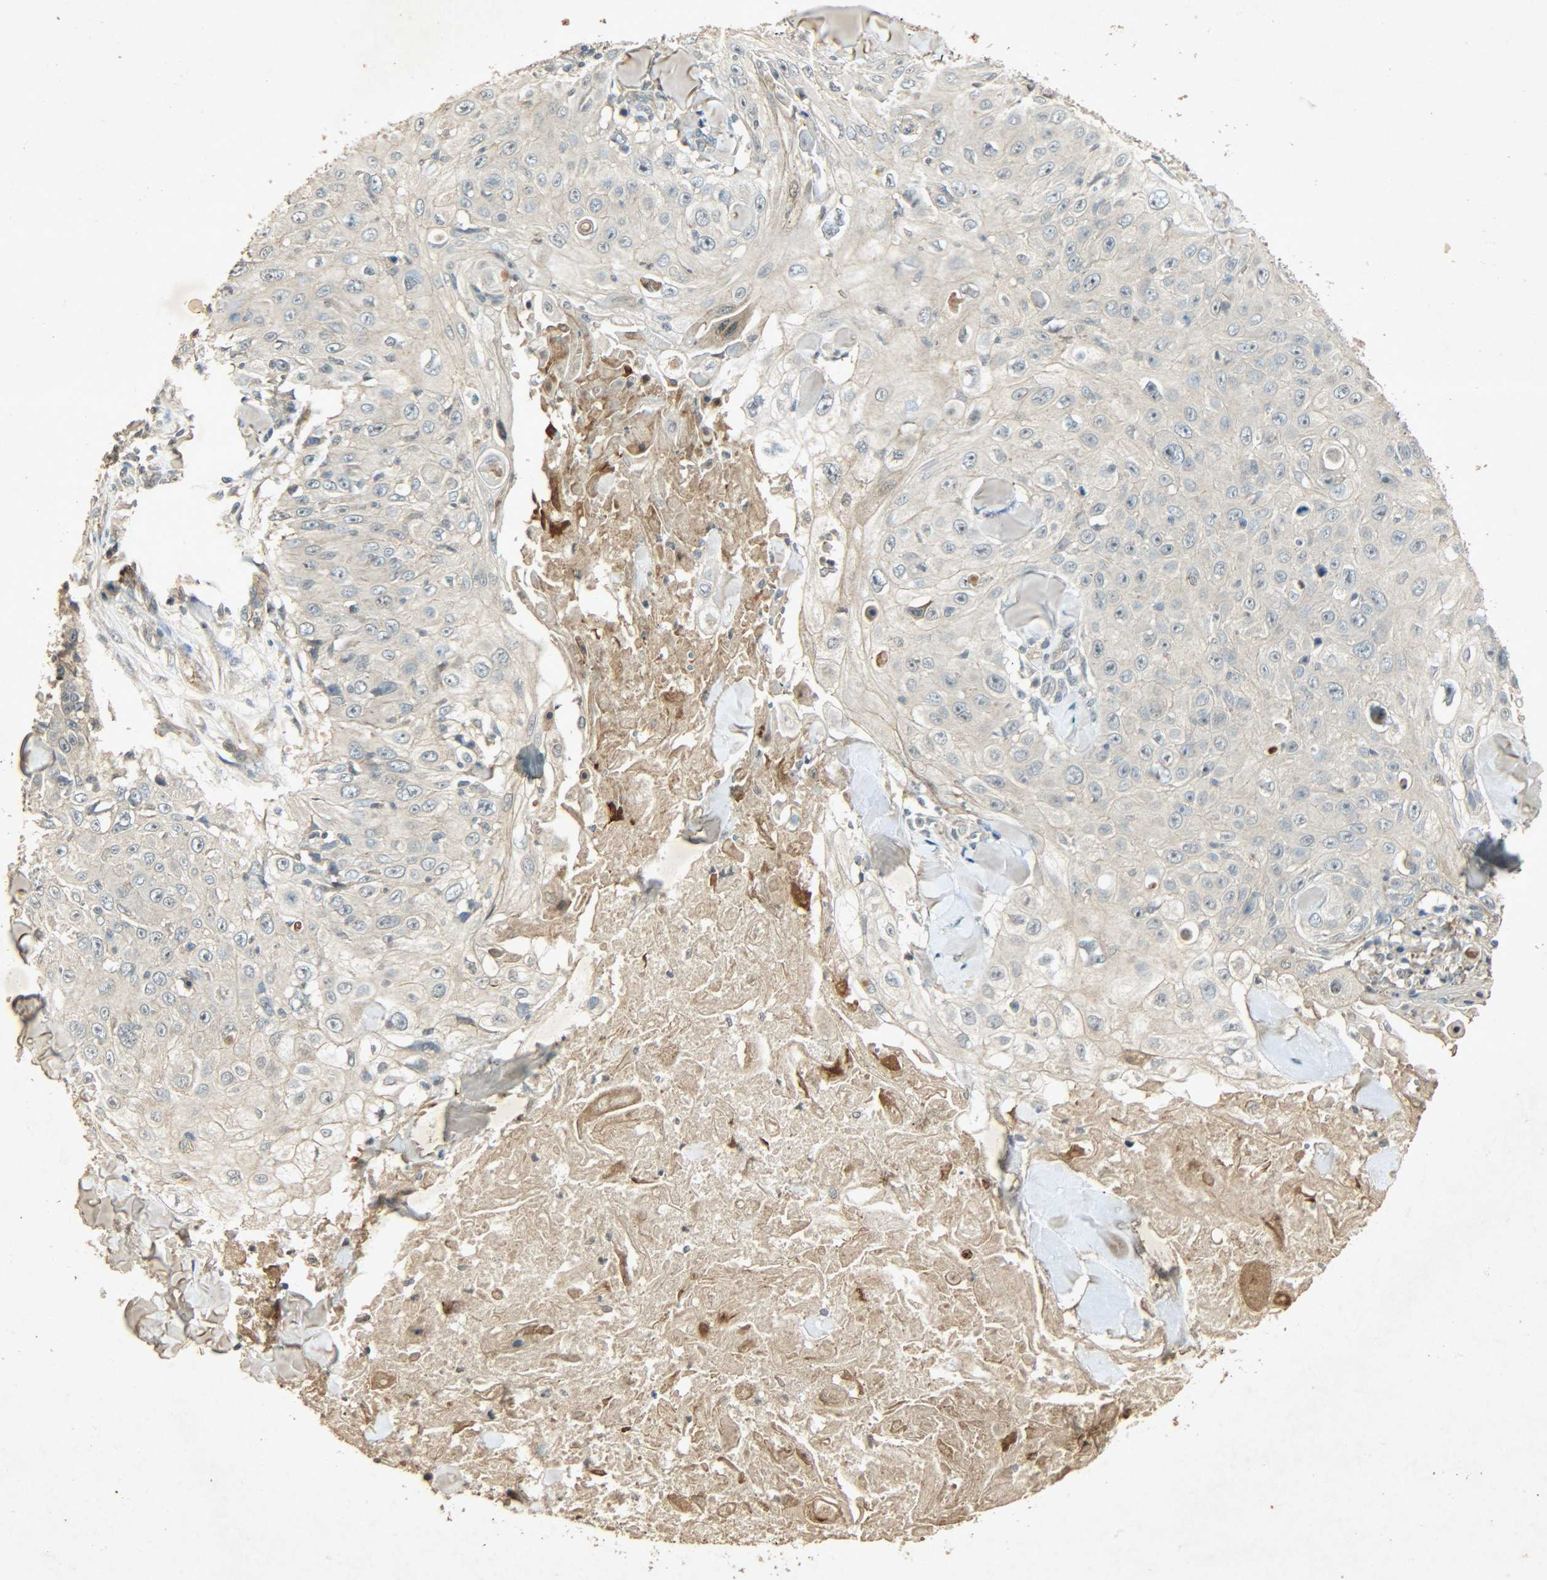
{"staining": {"intensity": "weak", "quantity": ">75%", "location": "cytoplasmic/membranous"}, "tissue": "skin cancer", "cell_type": "Tumor cells", "image_type": "cancer", "snomed": [{"axis": "morphology", "description": "Squamous cell carcinoma, NOS"}, {"axis": "topography", "description": "Skin"}], "caption": "Immunohistochemical staining of human skin squamous cell carcinoma reveals low levels of weak cytoplasmic/membranous protein staining in about >75% of tumor cells. (DAB (3,3'-diaminobenzidine) IHC, brown staining for protein, blue staining for nuclei).", "gene": "ATP2B1", "patient": {"sex": "male", "age": 86}}